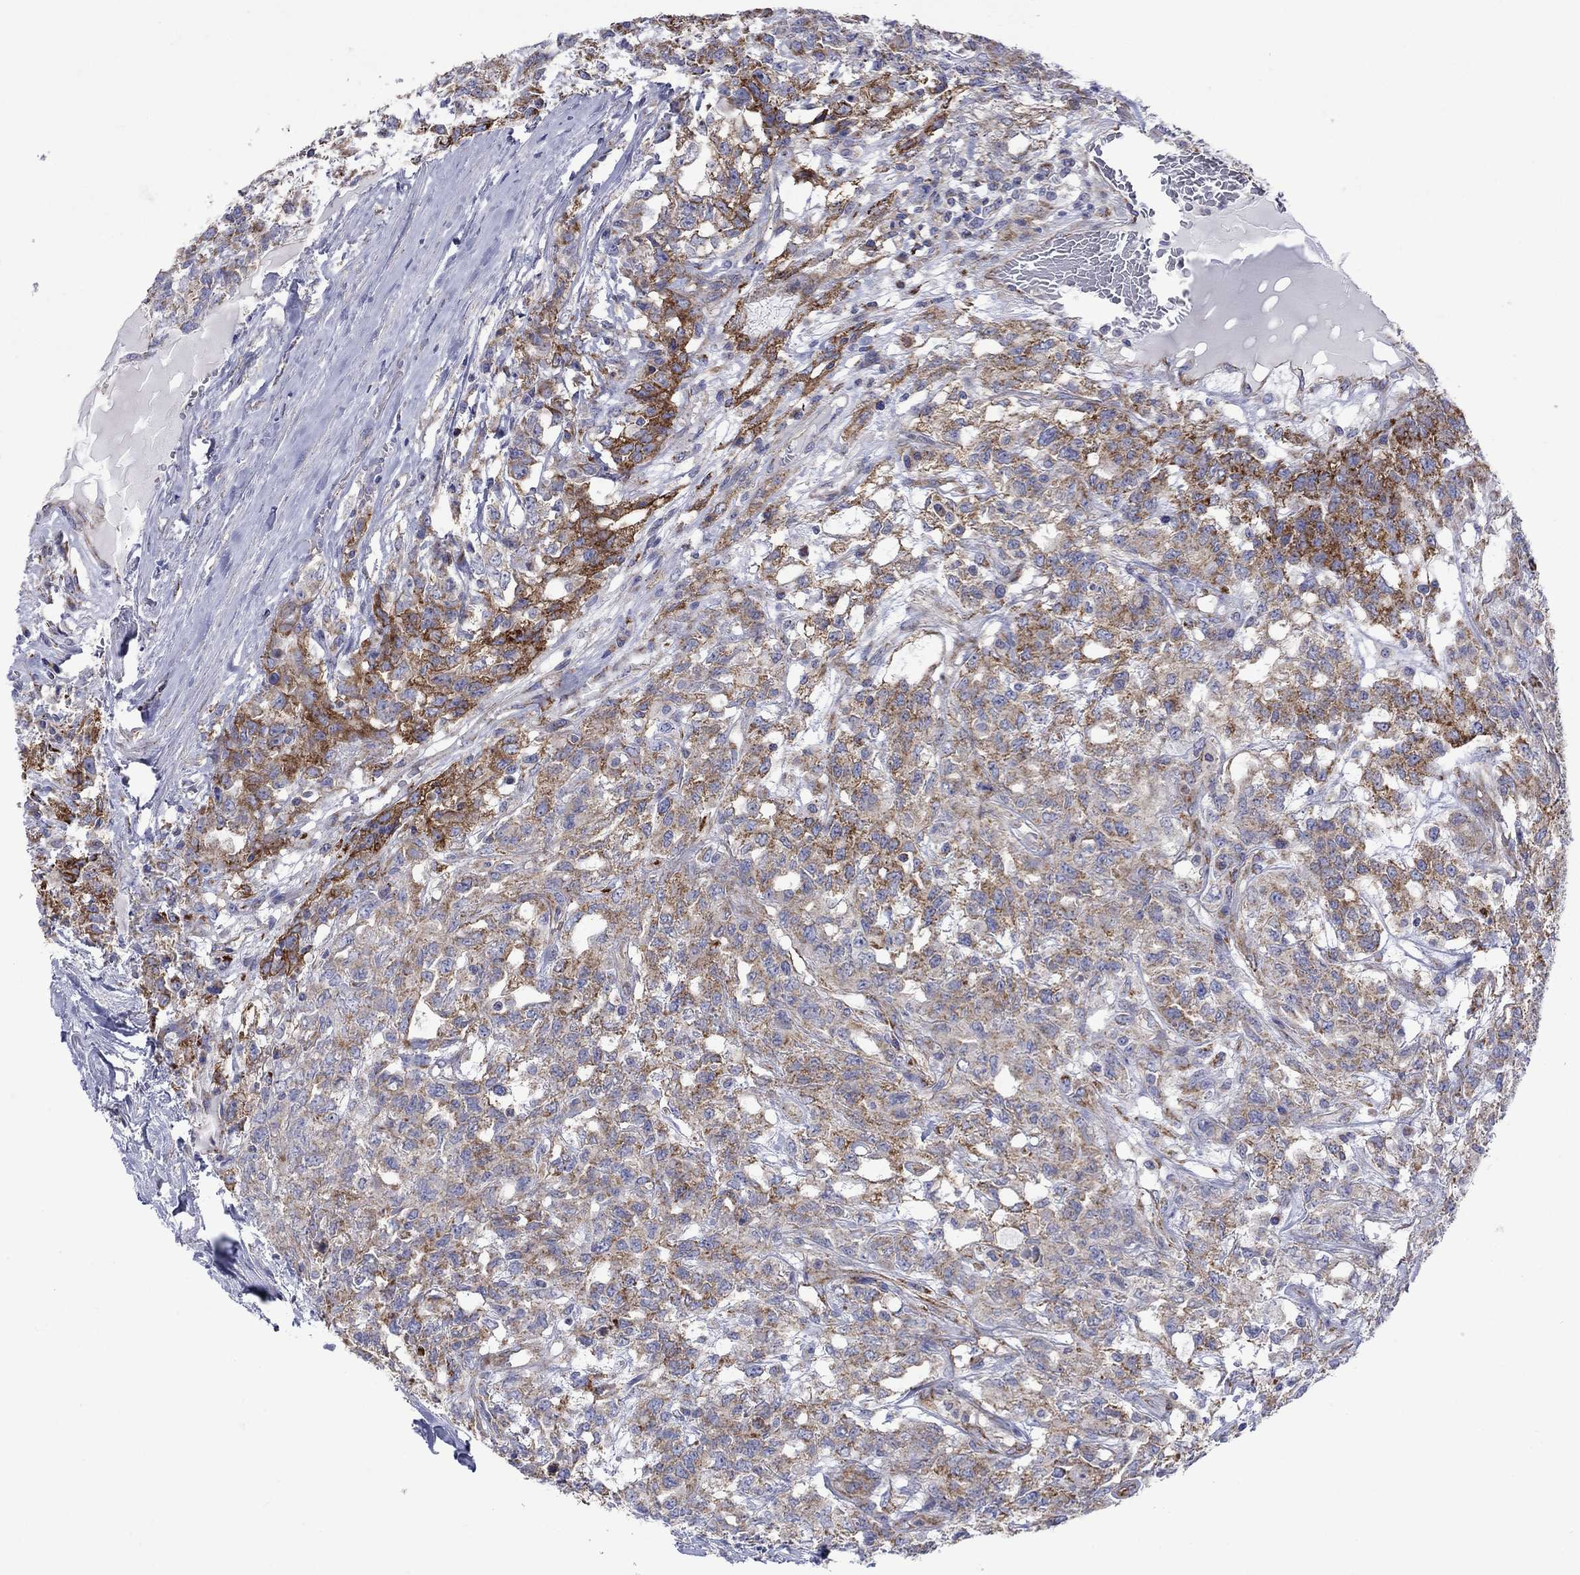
{"staining": {"intensity": "strong", "quantity": "25%-75%", "location": "cytoplasmic/membranous"}, "tissue": "testis cancer", "cell_type": "Tumor cells", "image_type": "cancer", "snomed": [{"axis": "morphology", "description": "Seminoma, NOS"}, {"axis": "topography", "description": "Testis"}], "caption": "Seminoma (testis) stained with DAB immunohistochemistry demonstrates high levels of strong cytoplasmic/membranous positivity in about 25%-75% of tumor cells.", "gene": "CISD1", "patient": {"sex": "male", "age": 52}}